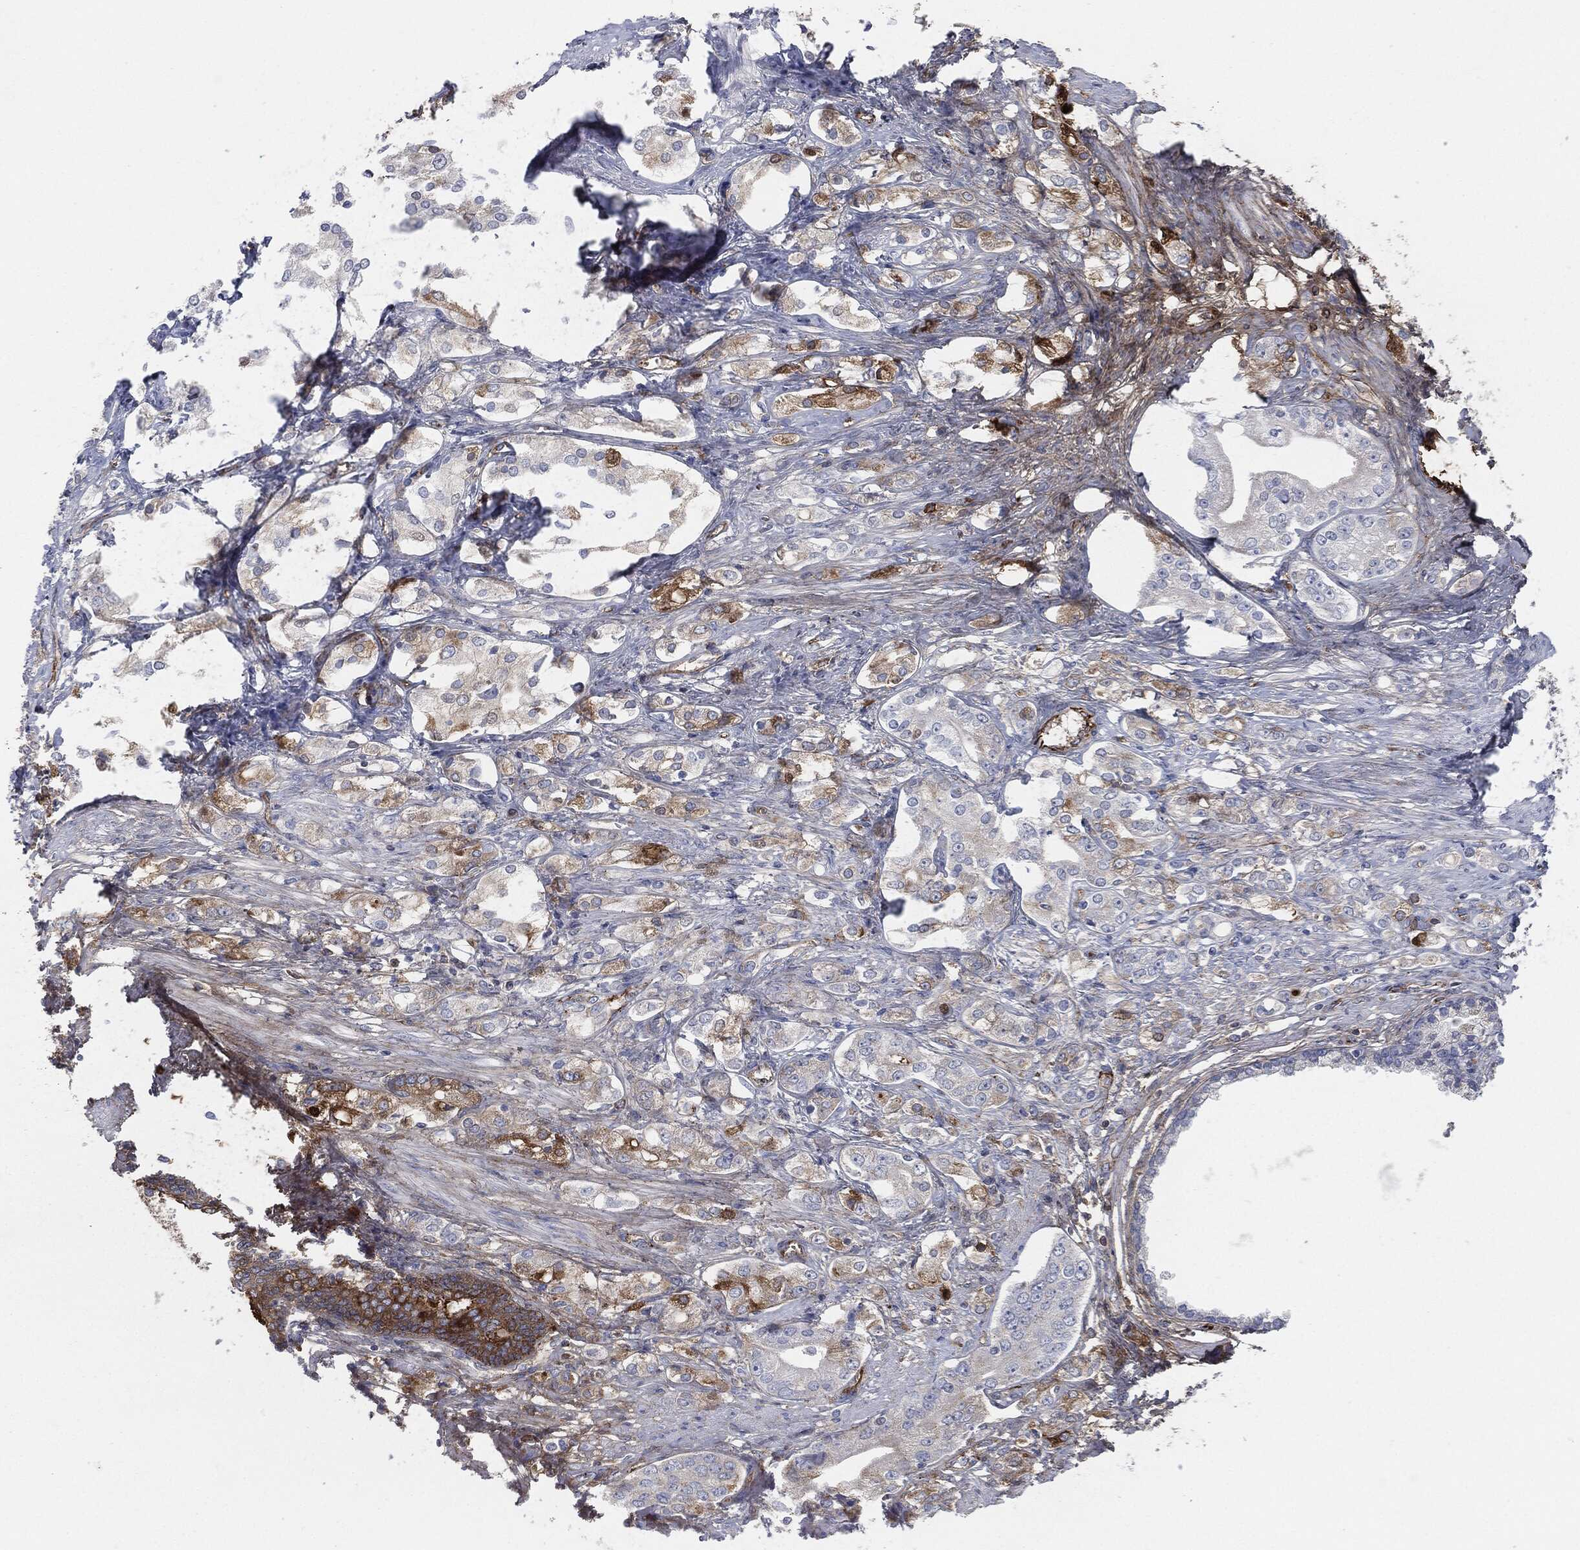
{"staining": {"intensity": "strong", "quantity": "<25%", "location": "cytoplasmic/membranous"}, "tissue": "prostate cancer", "cell_type": "Tumor cells", "image_type": "cancer", "snomed": [{"axis": "morphology", "description": "Adenocarcinoma, NOS"}, {"axis": "topography", "description": "Prostate and seminal vesicle, NOS"}, {"axis": "topography", "description": "Prostate"}], "caption": "Prostate adenocarcinoma was stained to show a protein in brown. There is medium levels of strong cytoplasmic/membranous staining in approximately <25% of tumor cells.", "gene": "APOB", "patient": {"sex": "male", "age": 67}}